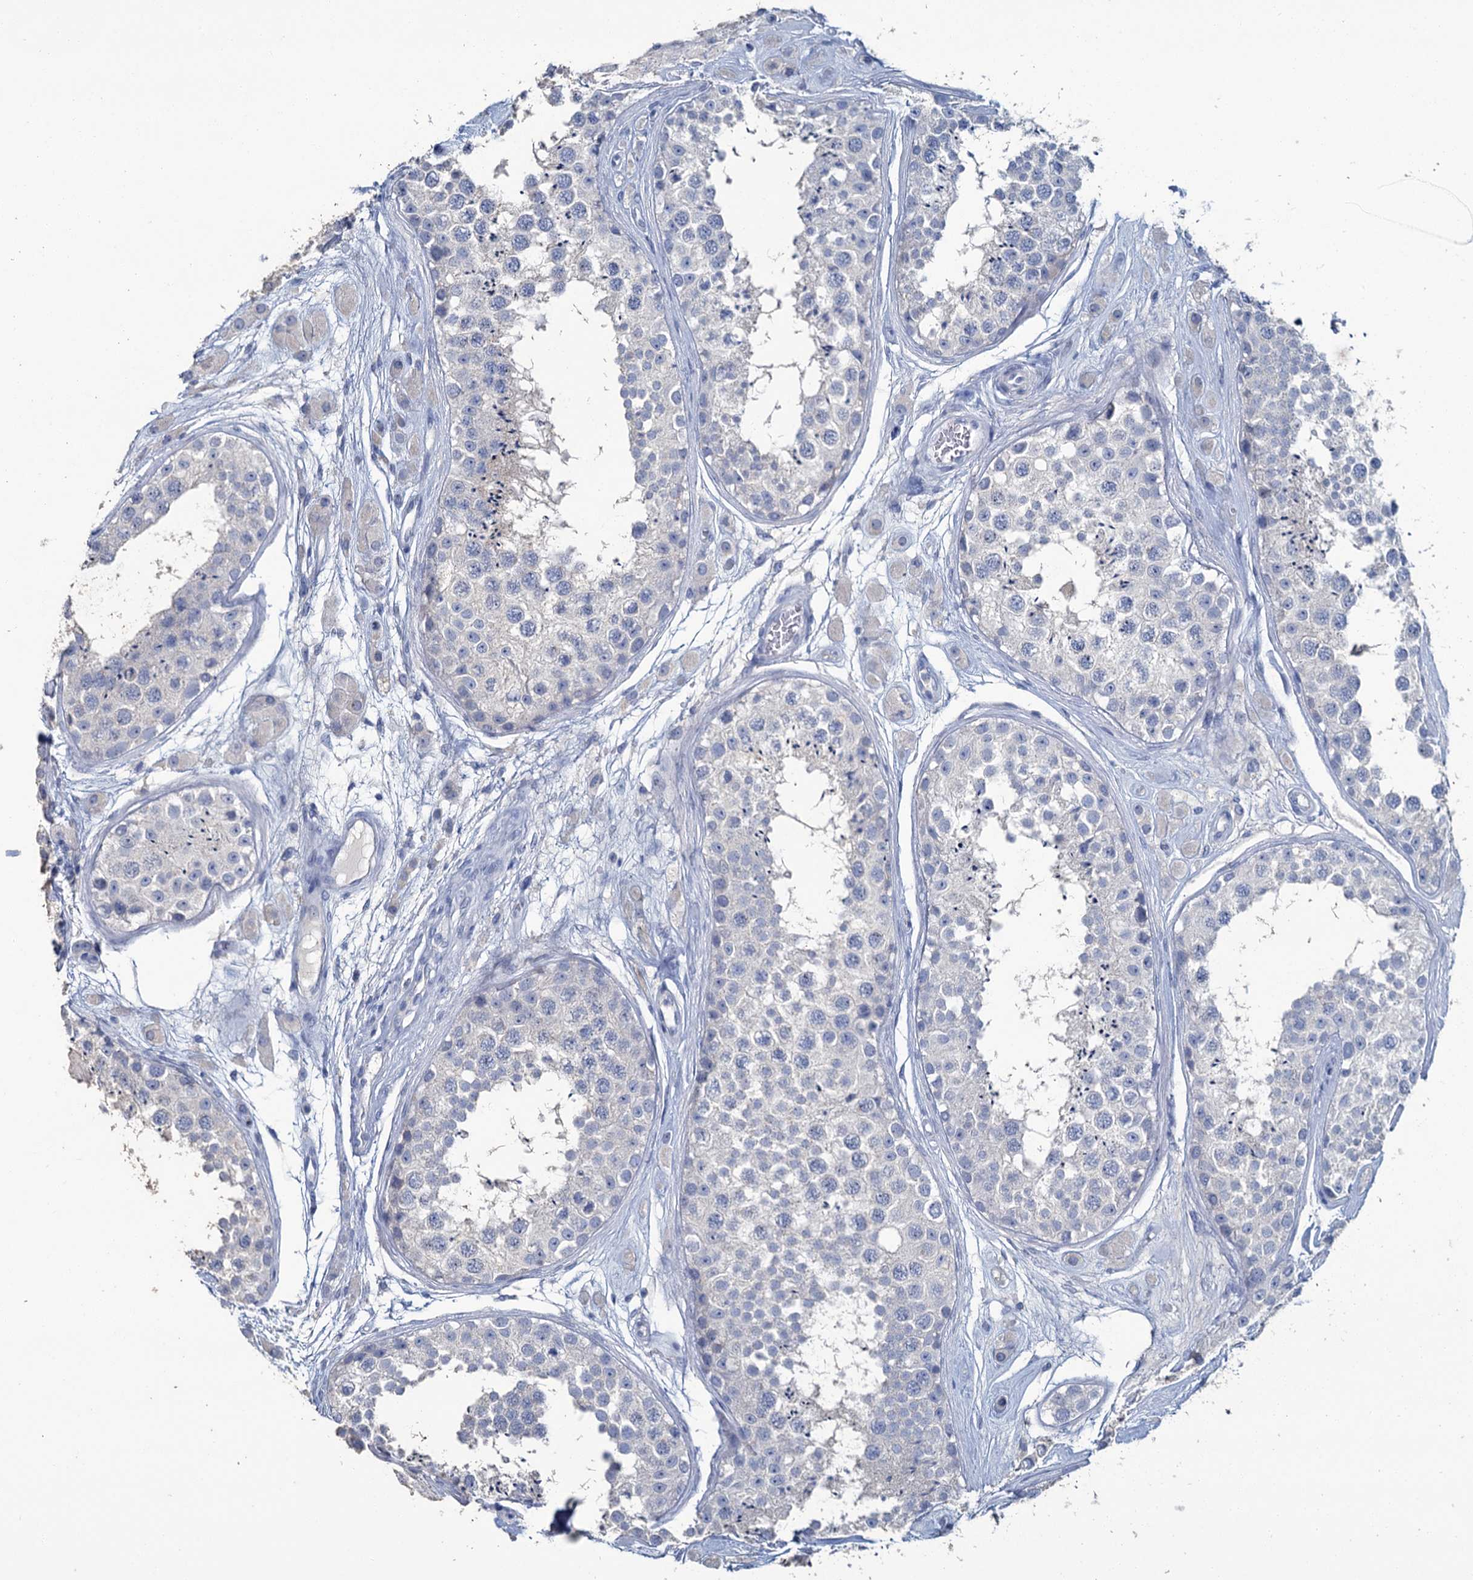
{"staining": {"intensity": "negative", "quantity": "none", "location": "none"}, "tissue": "testis", "cell_type": "Cells in seminiferous ducts", "image_type": "normal", "snomed": [{"axis": "morphology", "description": "Normal tissue, NOS"}, {"axis": "topography", "description": "Testis"}], "caption": "High magnification brightfield microscopy of benign testis stained with DAB (brown) and counterstained with hematoxylin (blue): cells in seminiferous ducts show no significant staining. (Brightfield microscopy of DAB IHC at high magnification).", "gene": "SNCB", "patient": {"sex": "male", "age": 25}}